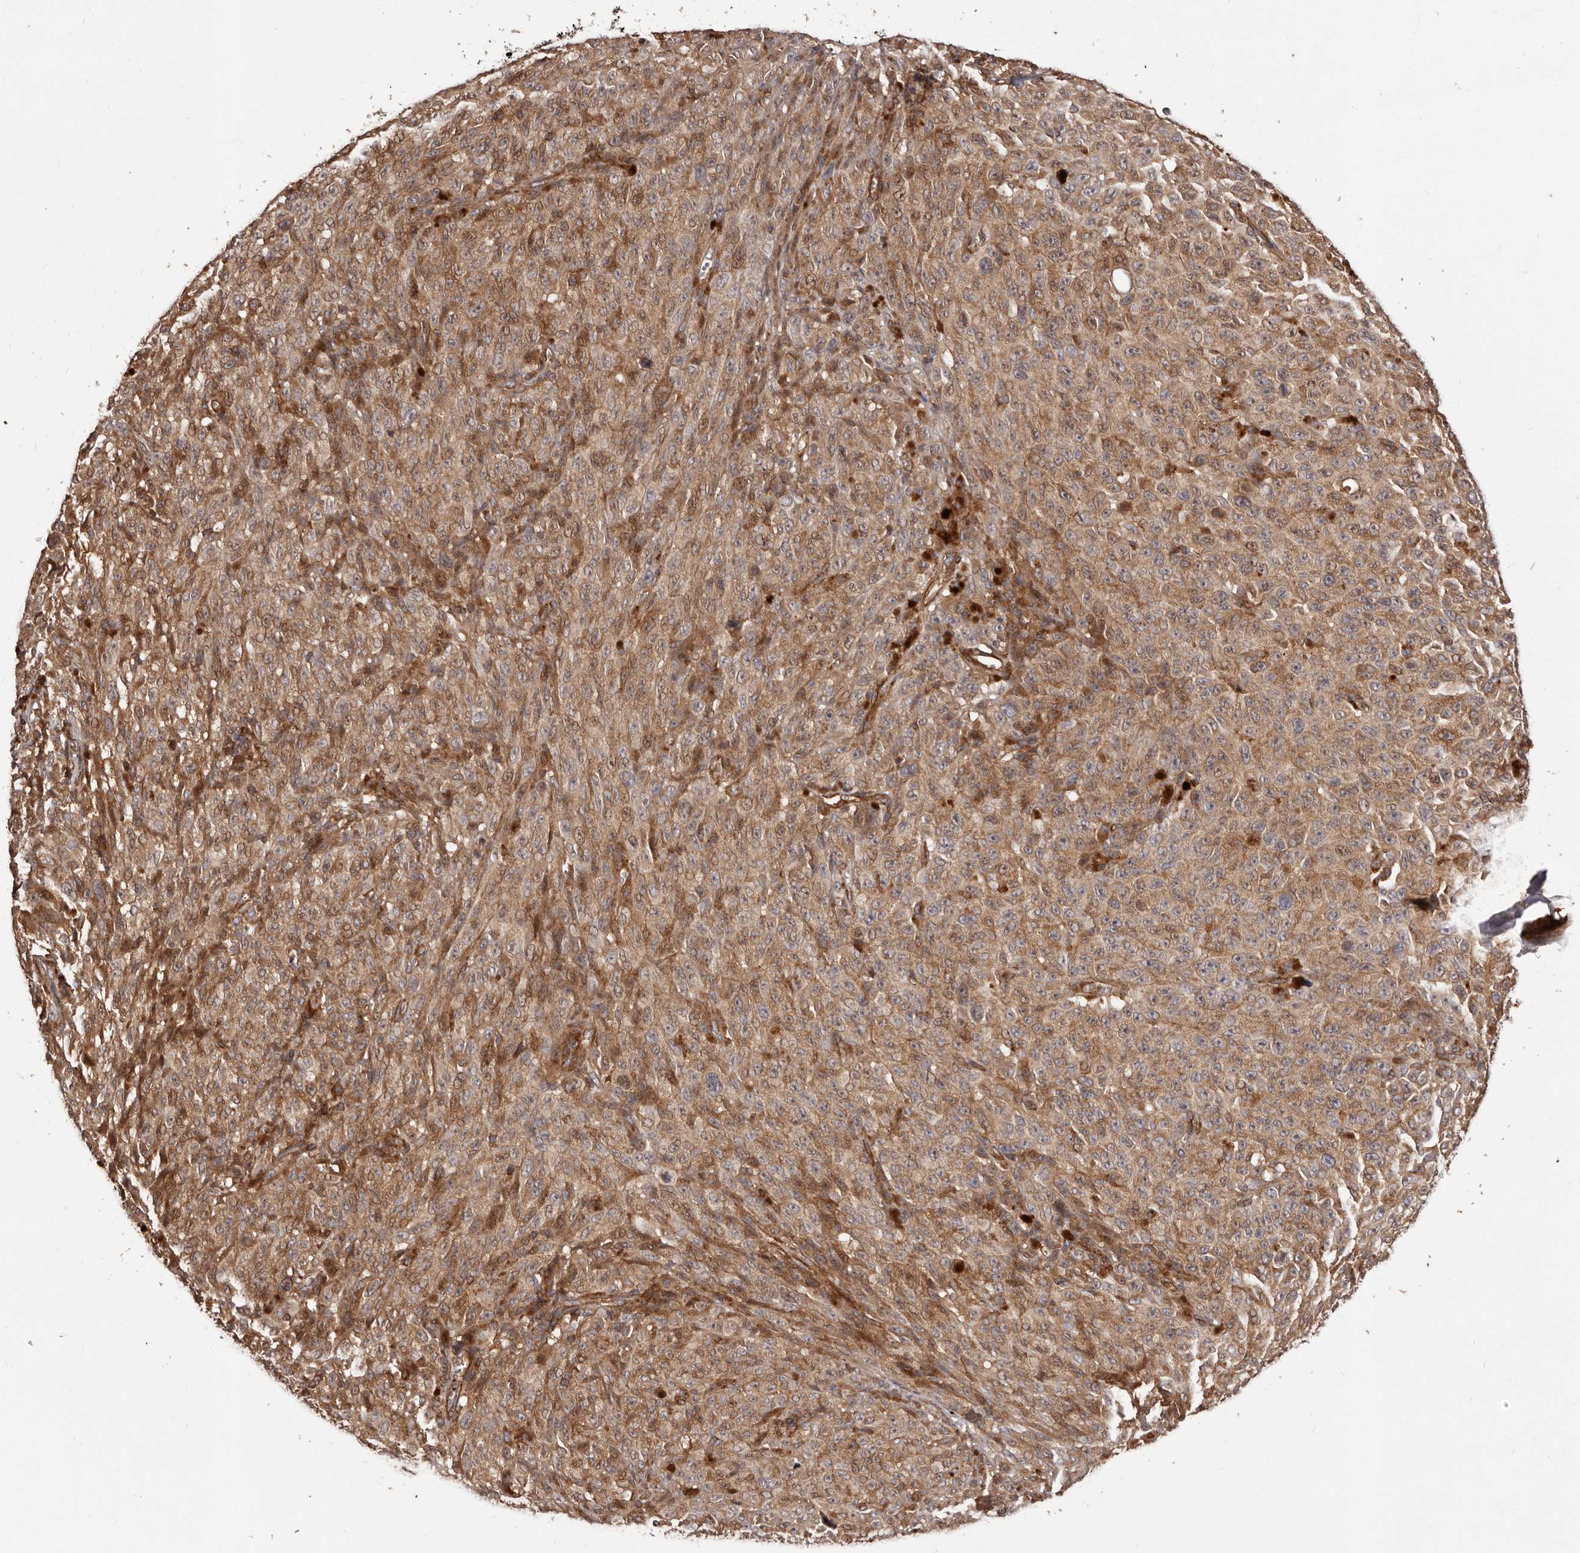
{"staining": {"intensity": "moderate", "quantity": ">75%", "location": "cytoplasmic/membranous"}, "tissue": "melanoma", "cell_type": "Tumor cells", "image_type": "cancer", "snomed": [{"axis": "morphology", "description": "Malignant melanoma, NOS"}, {"axis": "topography", "description": "Skin"}], "caption": "Tumor cells show moderate cytoplasmic/membranous staining in about >75% of cells in malignant melanoma.", "gene": "GTPBP1", "patient": {"sex": "female", "age": 82}}